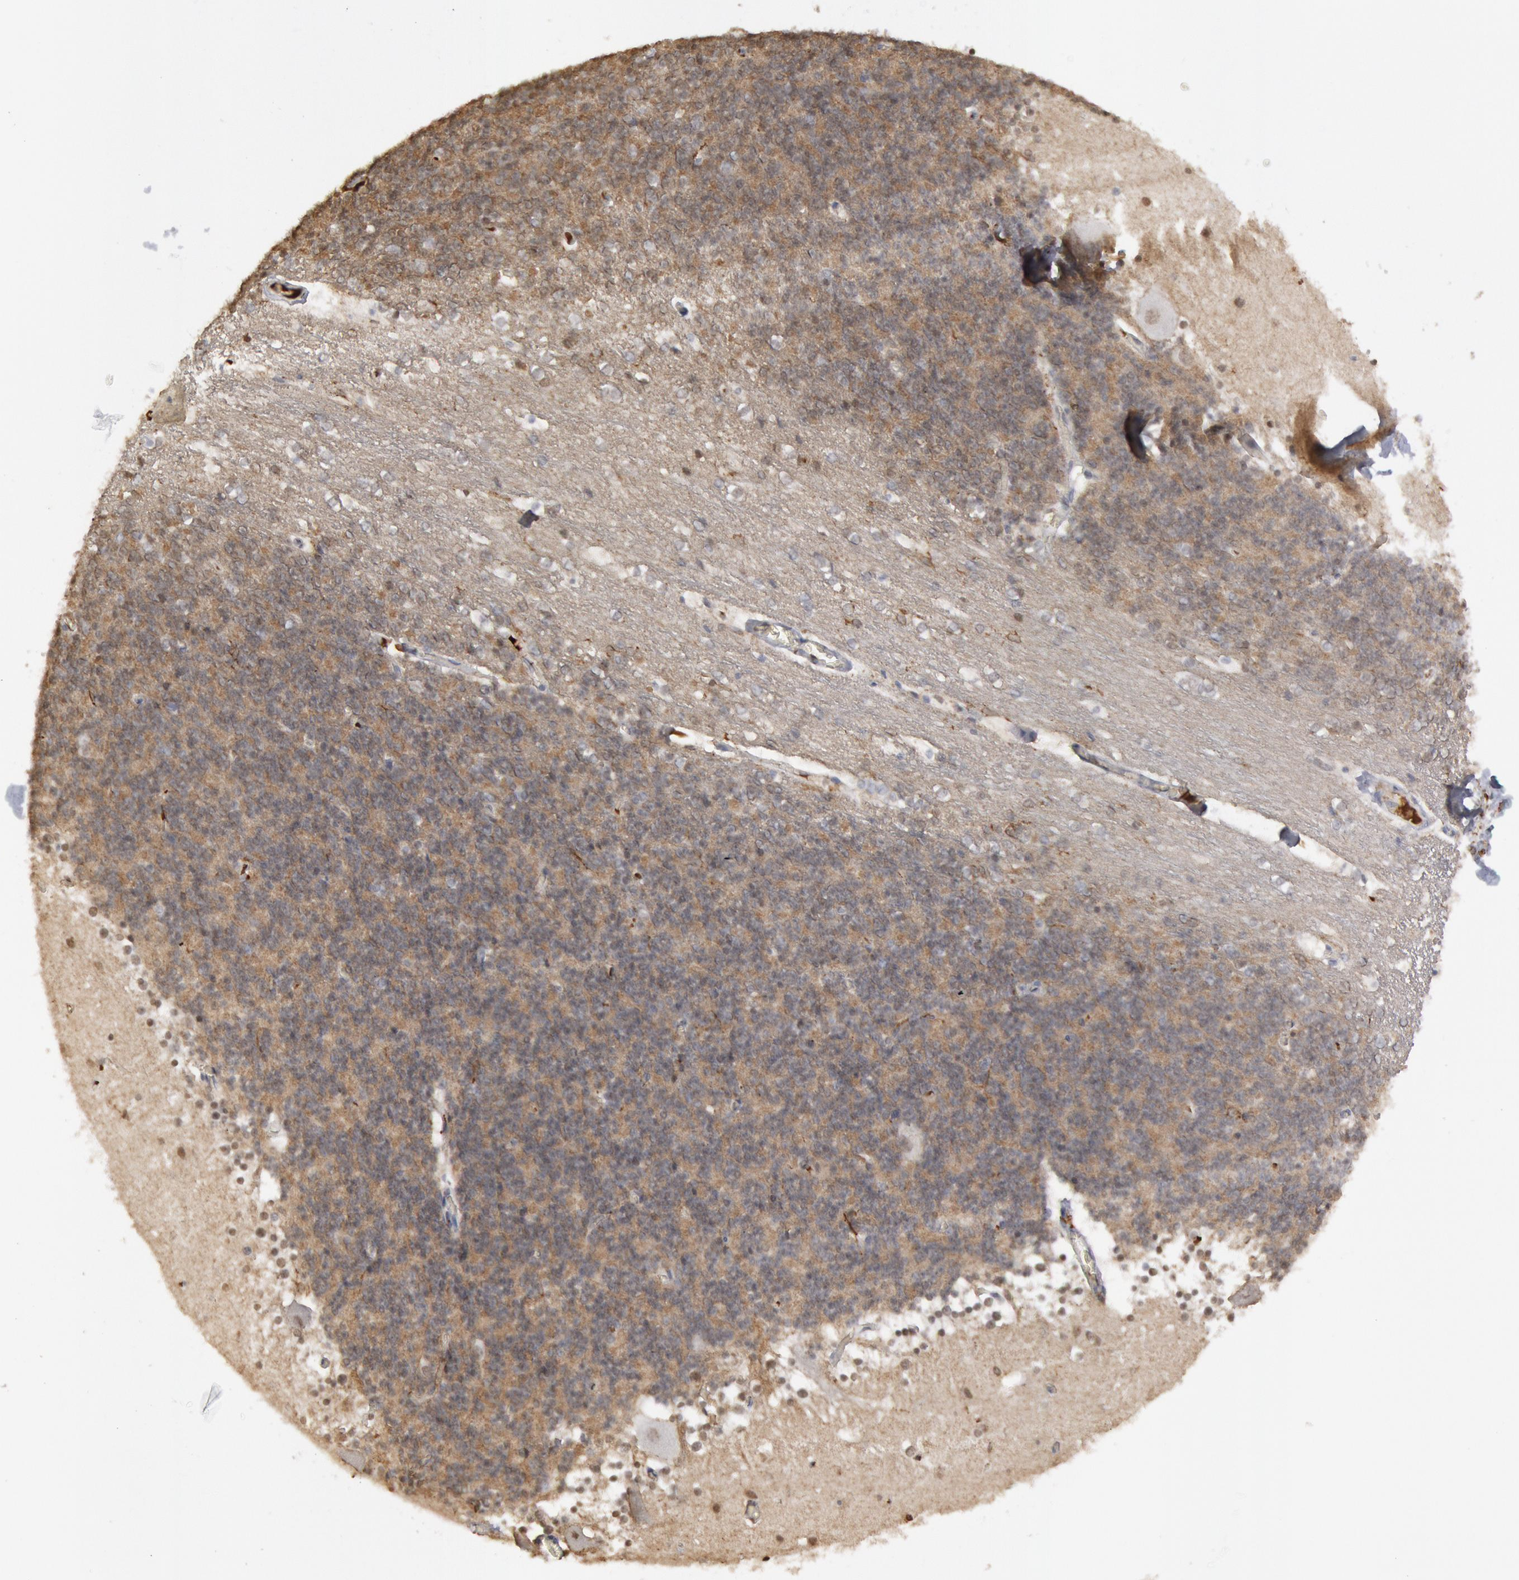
{"staining": {"intensity": "weak", "quantity": ">75%", "location": "cytoplasmic/membranous"}, "tissue": "cerebellum", "cell_type": "Cells in granular layer", "image_type": "normal", "snomed": [{"axis": "morphology", "description": "Normal tissue, NOS"}, {"axis": "topography", "description": "Cerebellum"}], "caption": "Immunohistochemical staining of benign human cerebellum shows weak cytoplasmic/membranous protein staining in approximately >75% of cells in granular layer. Using DAB (brown) and hematoxylin (blue) stains, captured at high magnification using brightfield microscopy.", "gene": "C1QC", "patient": {"sex": "female", "age": 19}}